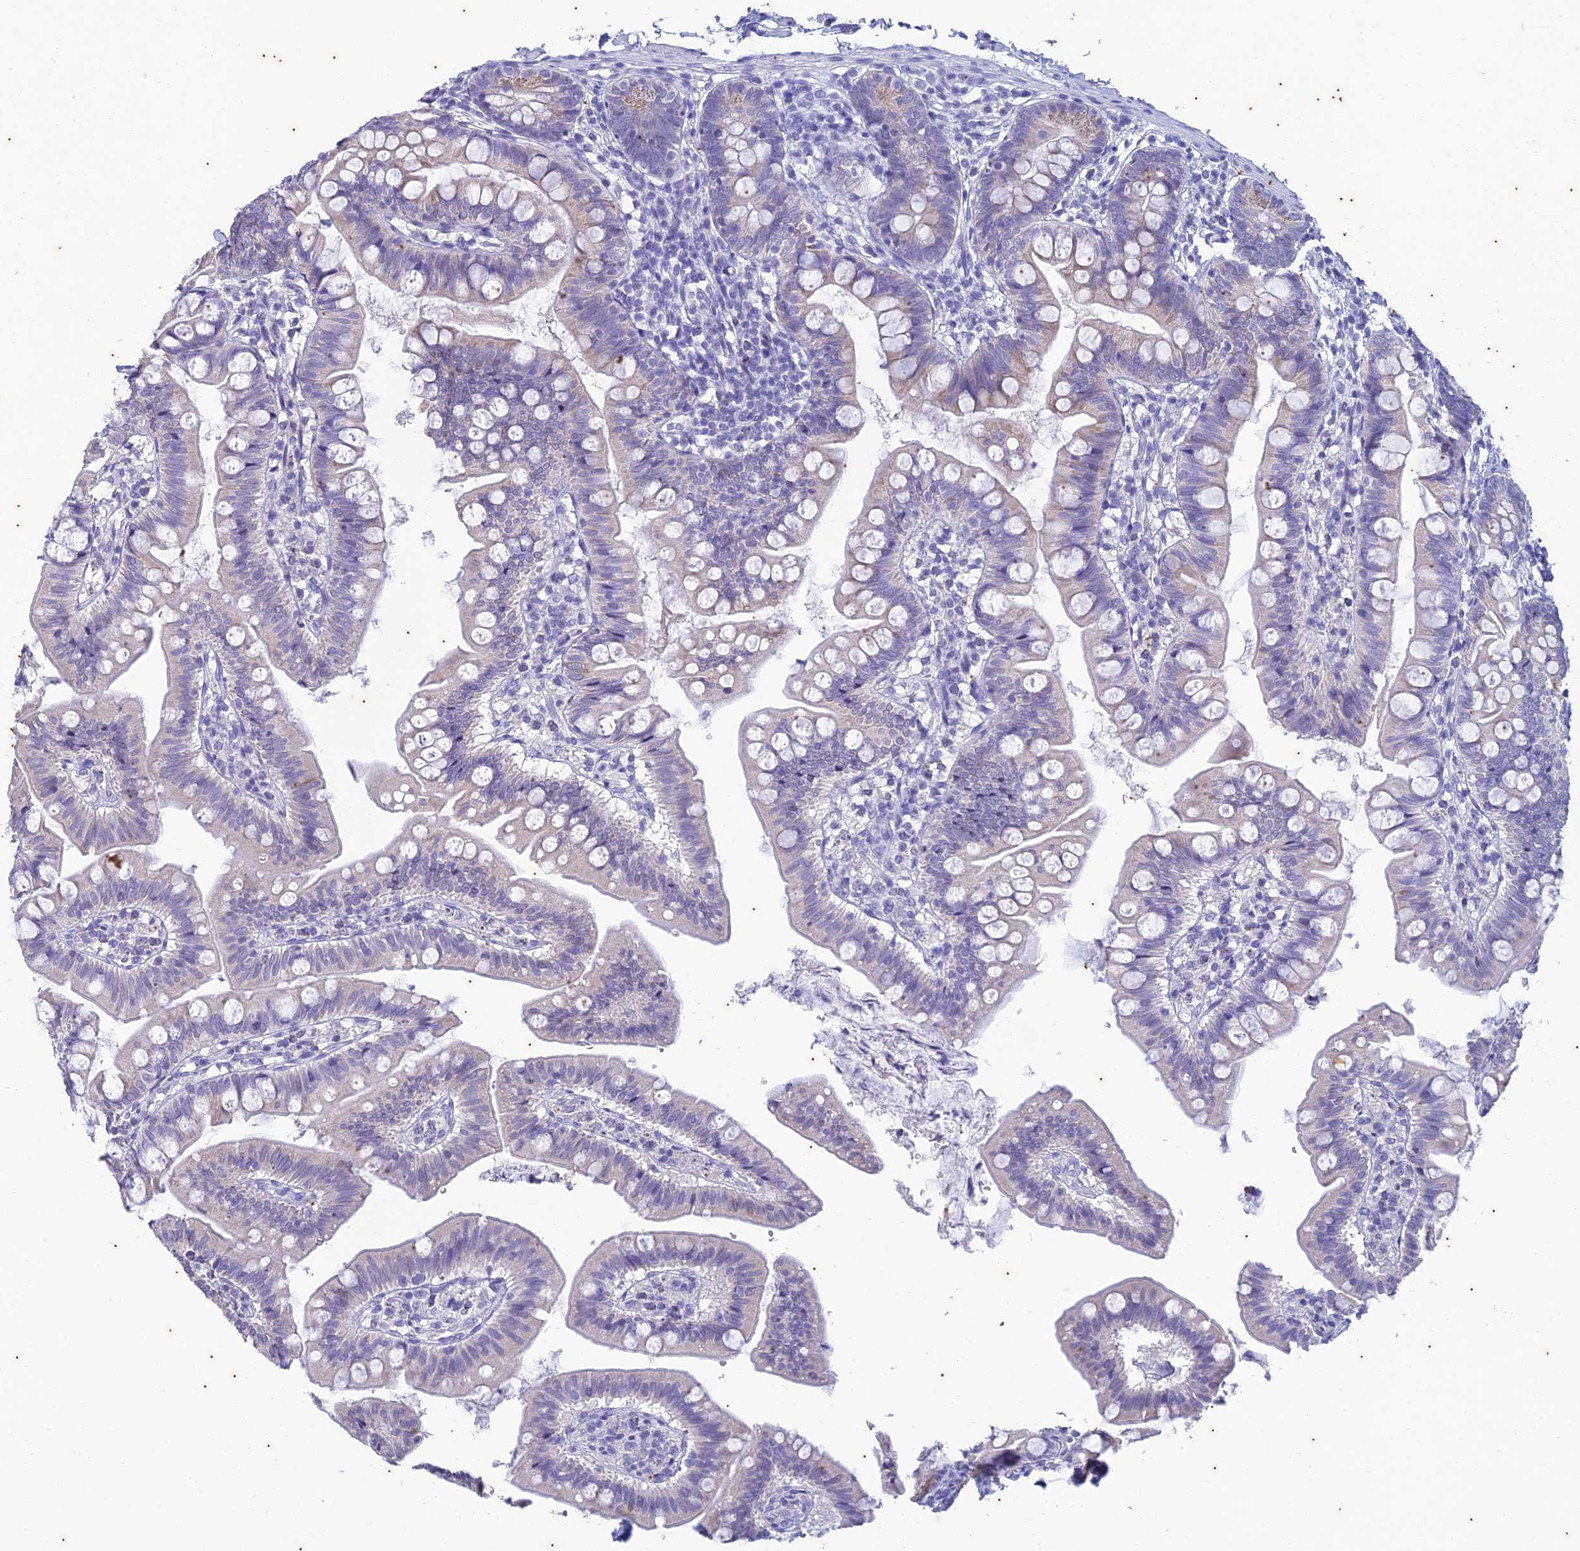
{"staining": {"intensity": "weak", "quantity": "<25%", "location": "cytoplasmic/membranous"}, "tissue": "small intestine", "cell_type": "Glandular cells", "image_type": "normal", "snomed": [{"axis": "morphology", "description": "Normal tissue, NOS"}, {"axis": "topography", "description": "Small intestine"}], "caption": "Glandular cells are negative for protein expression in normal human small intestine. (Stains: DAB (3,3'-diaminobenzidine) immunohistochemistry with hematoxylin counter stain, Microscopy: brightfield microscopy at high magnification).", "gene": "TMEM40", "patient": {"sex": "male", "age": 7}}